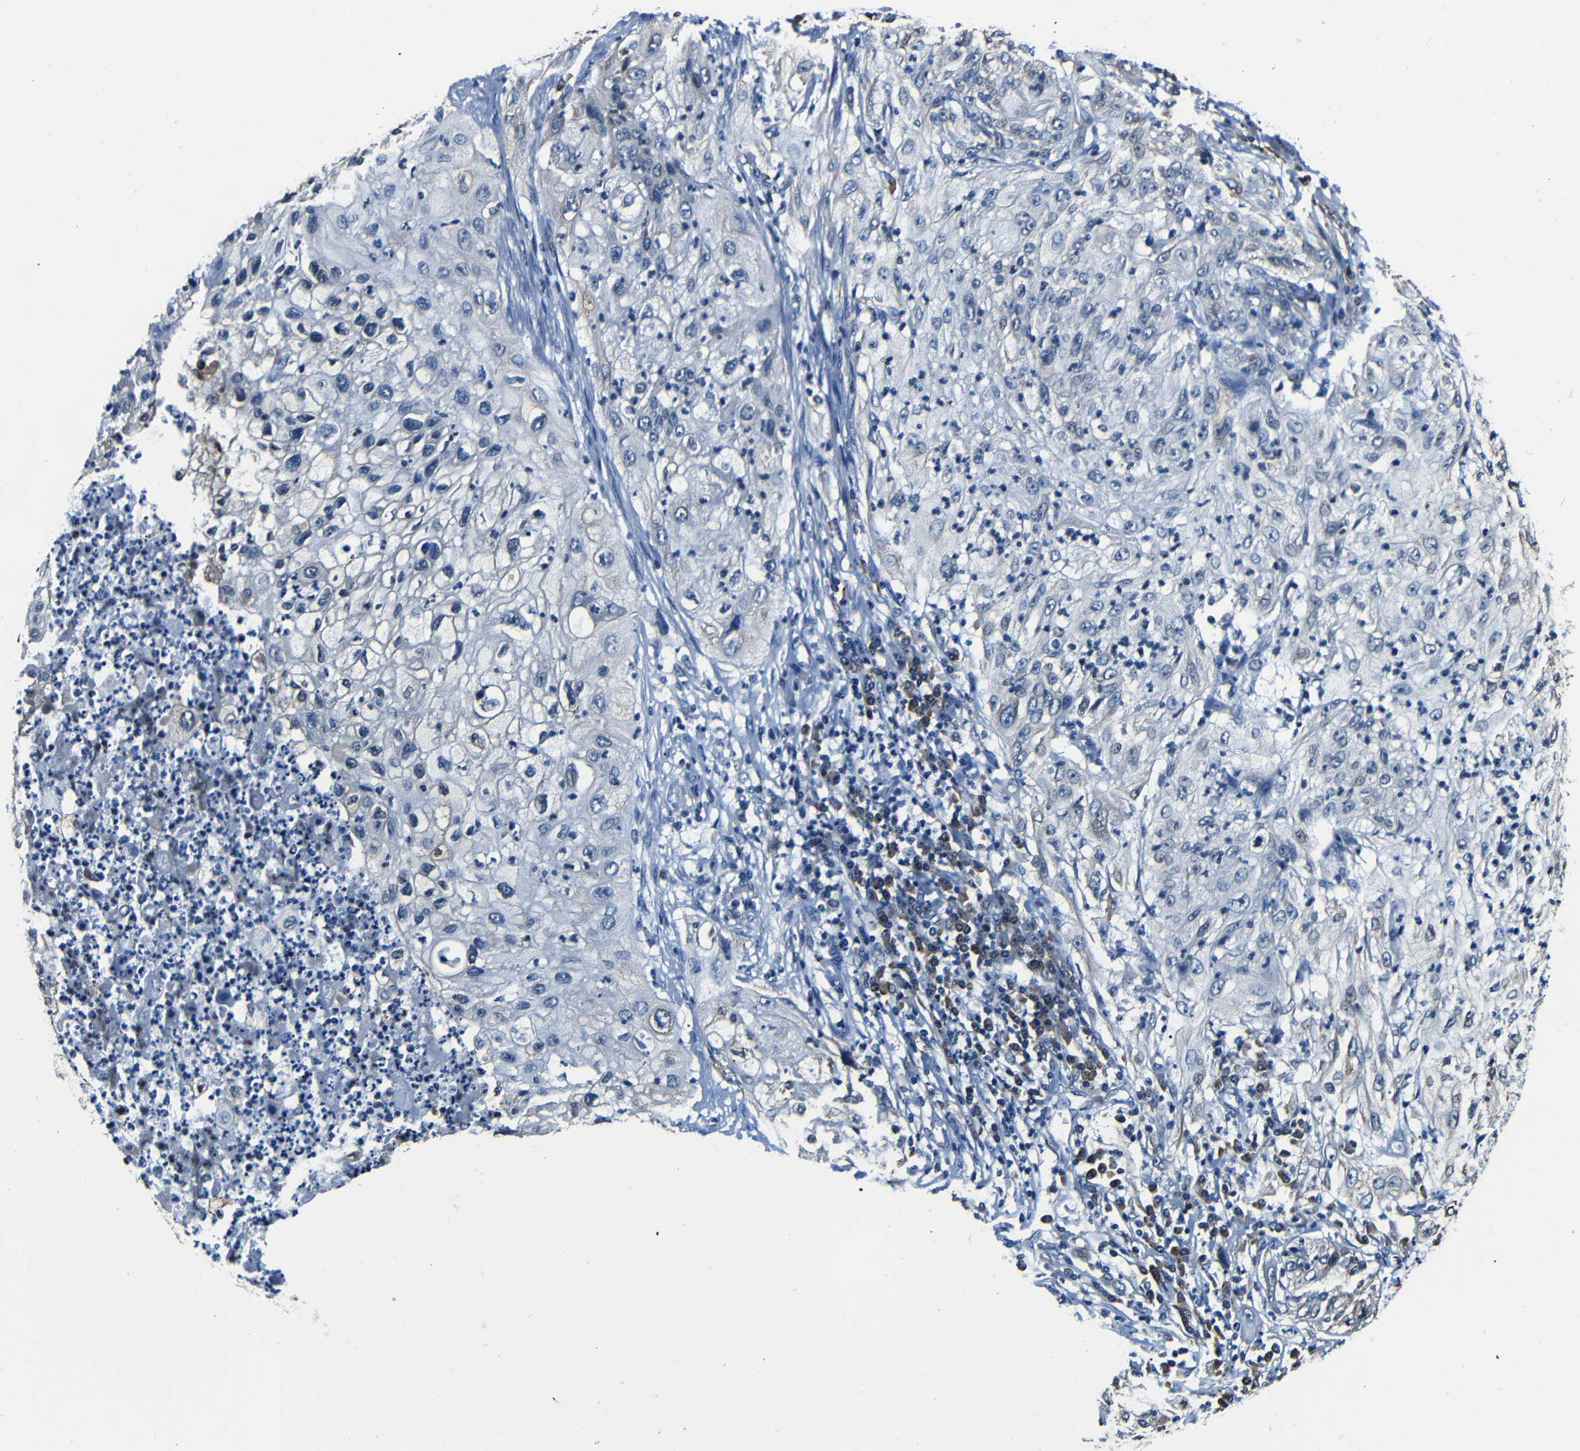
{"staining": {"intensity": "negative", "quantity": "none", "location": "none"}, "tissue": "lung cancer", "cell_type": "Tumor cells", "image_type": "cancer", "snomed": [{"axis": "morphology", "description": "Inflammation, NOS"}, {"axis": "morphology", "description": "Squamous cell carcinoma, NOS"}, {"axis": "topography", "description": "Lymph node"}, {"axis": "topography", "description": "Soft tissue"}, {"axis": "topography", "description": "Lung"}], "caption": "Tumor cells show no significant staining in lung cancer (squamous cell carcinoma). Brightfield microscopy of immunohistochemistry (IHC) stained with DAB (3,3'-diaminobenzidine) (brown) and hematoxylin (blue), captured at high magnification.", "gene": "NCBP3", "patient": {"sex": "male", "age": 66}}